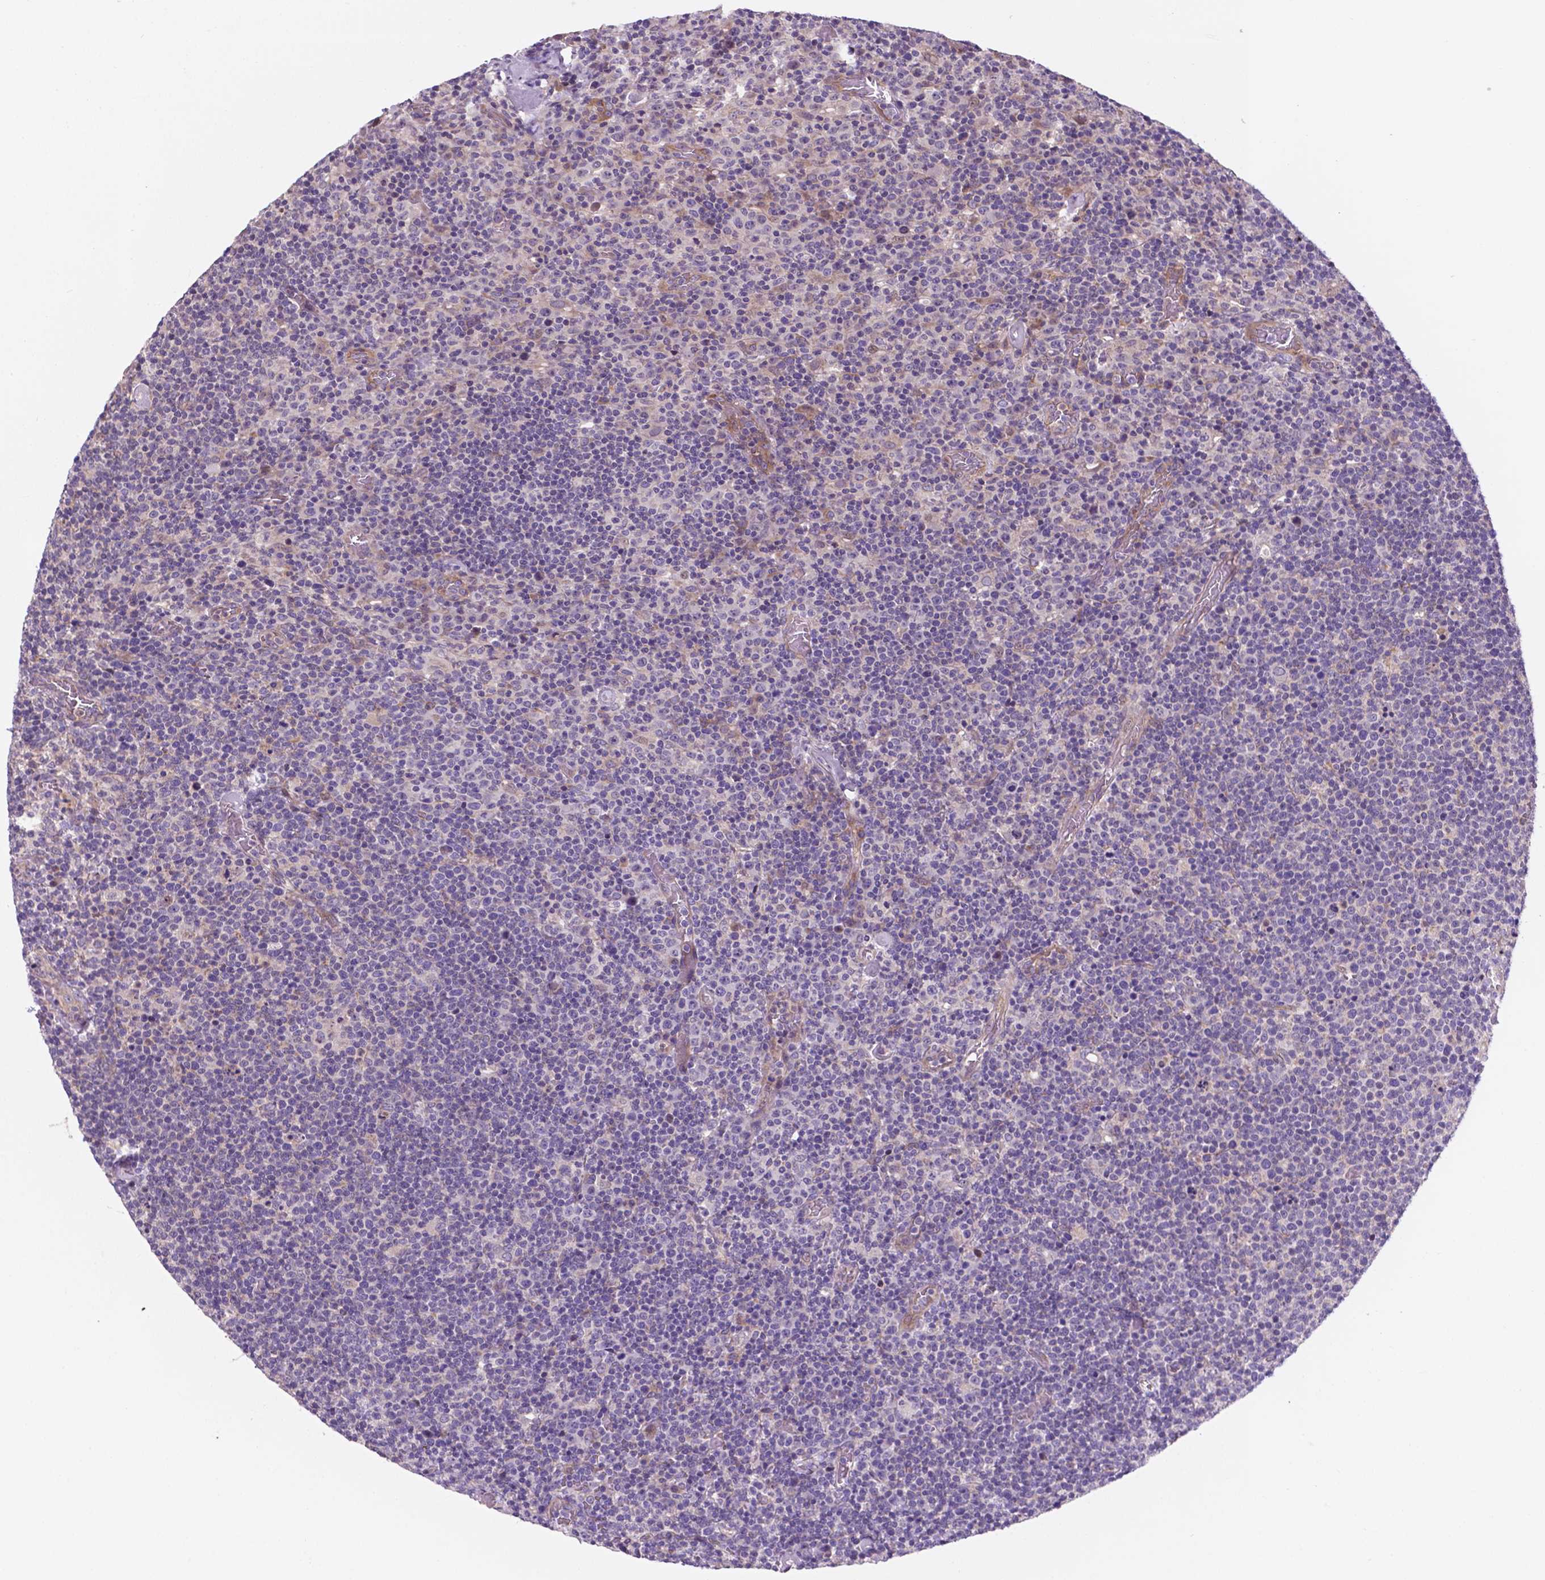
{"staining": {"intensity": "negative", "quantity": "none", "location": "none"}, "tissue": "lymphoma", "cell_type": "Tumor cells", "image_type": "cancer", "snomed": [{"axis": "morphology", "description": "Malignant lymphoma, non-Hodgkin's type, High grade"}, {"axis": "topography", "description": "Lymph node"}], "caption": "Micrograph shows no significant protein expression in tumor cells of lymphoma. (Stains: DAB immunohistochemistry (IHC) with hematoxylin counter stain, Microscopy: brightfield microscopy at high magnification).", "gene": "TM4SF20", "patient": {"sex": "male", "age": 61}}